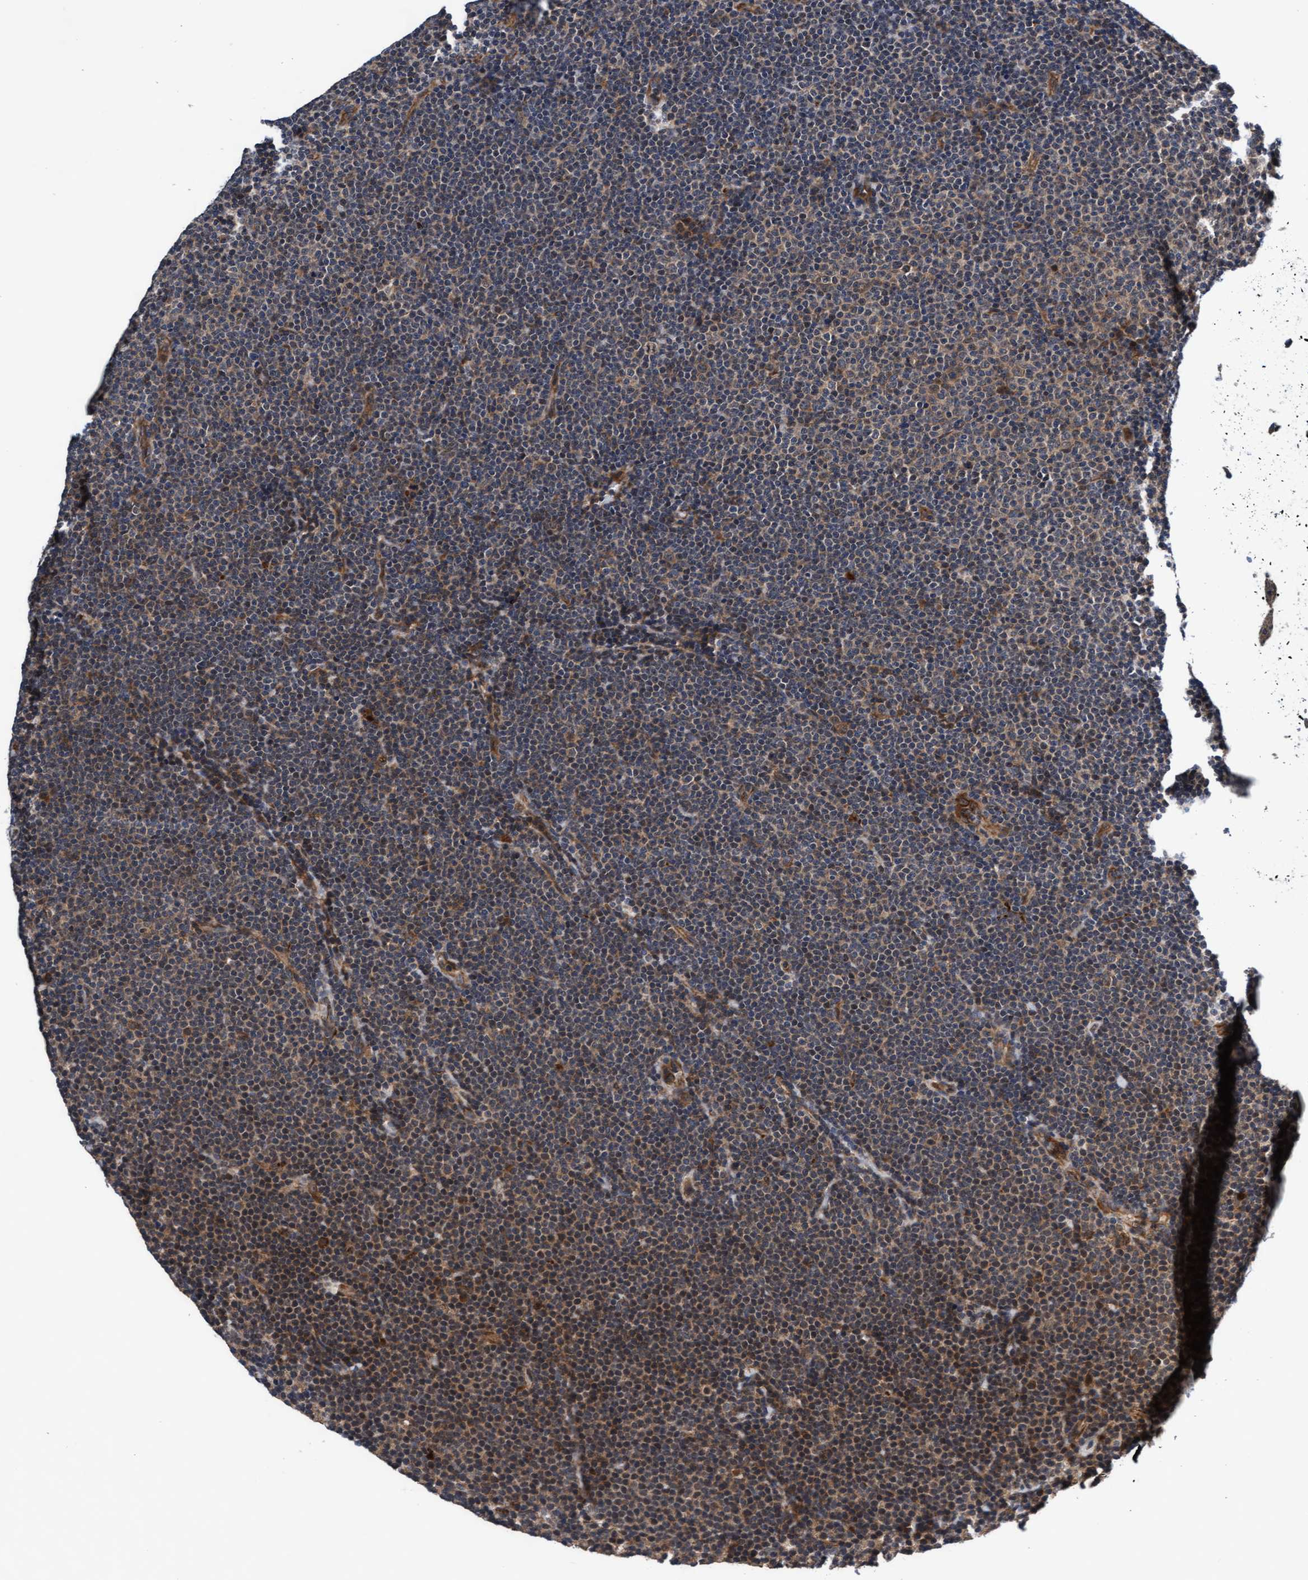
{"staining": {"intensity": "weak", "quantity": "25%-75%", "location": "cytoplasmic/membranous"}, "tissue": "lymphoma", "cell_type": "Tumor cells", "image_type": "cancer", "snomed": [{"axis": "morphology", "description": "Malignant lymphoma, non-Hodgkin's type, Low grade"}, {"axis": "topography", "description": "Lymph node"}], "caption": "Immunohistochemistry (IHC) of human lymphoma exhibits low levels of weak cytoplasmic/membranous staining in approximately 25%-75% of tumor cells.", "gene": "EFCAB13", "patient": {"sex": "female", "age": 53}}